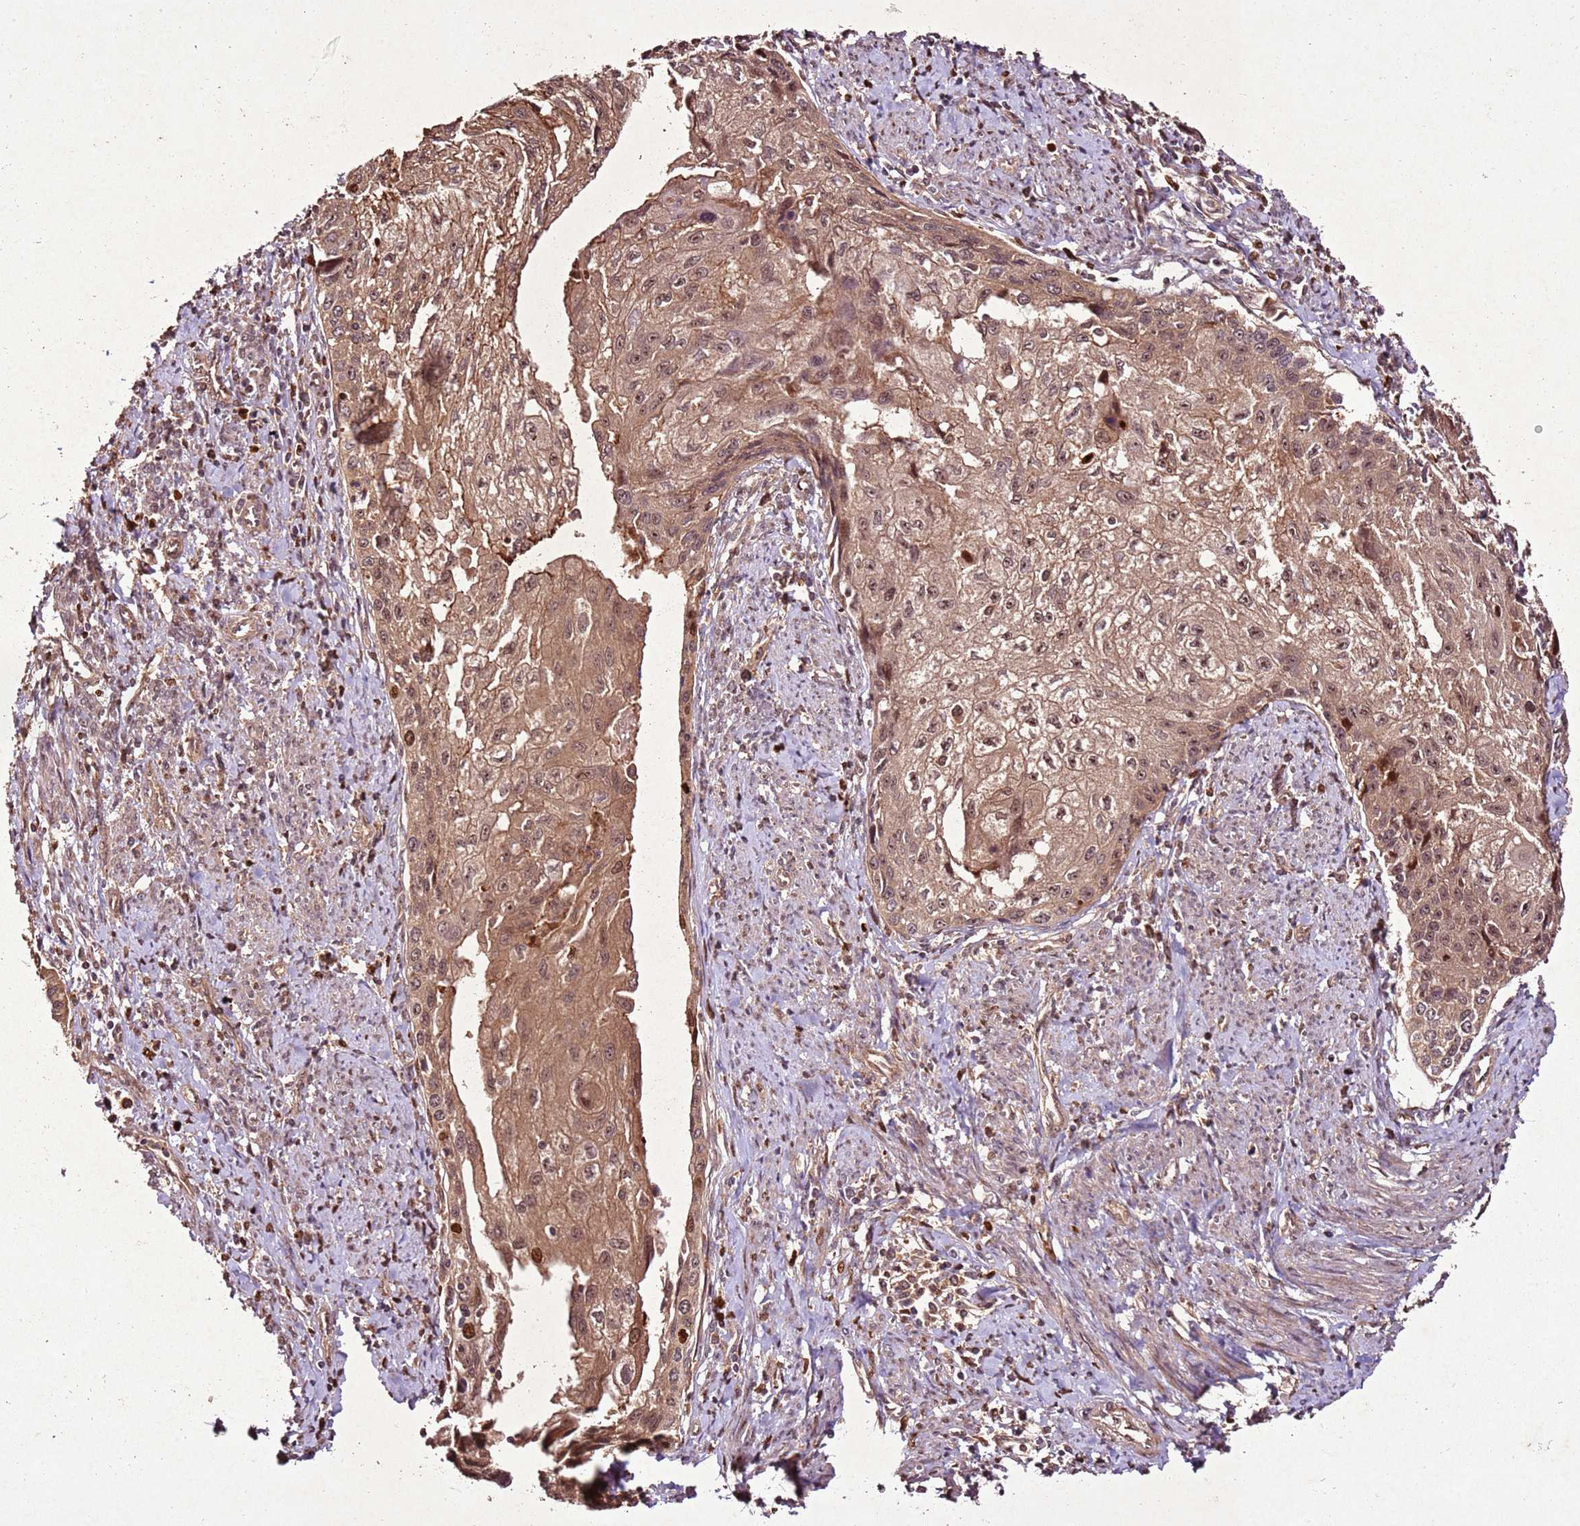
{"staining": {"intensity": "moderate", "quantity": ">75%", "location": "cytoplasmic/membranous,nuclear"}, "tissue": "cervical cancer", "cell_type": "Tumor cells", "image_type": "cancer", "snomed": [{"axis": "morphology", "description": "Squamous cell carcinoma, NOS"}, {"axis": "topography", "description": "Cervix"}], "caption": "Approximately >75% of tumor cells in squamous cell carcinoma (cervical) exhibit moderate cytoplasmic/membranous and nuclear protein positivity as visualized by brown immunohistochemical staining.", "gene": "PTMA", "patient": {"sex": "female", "age": 67}}